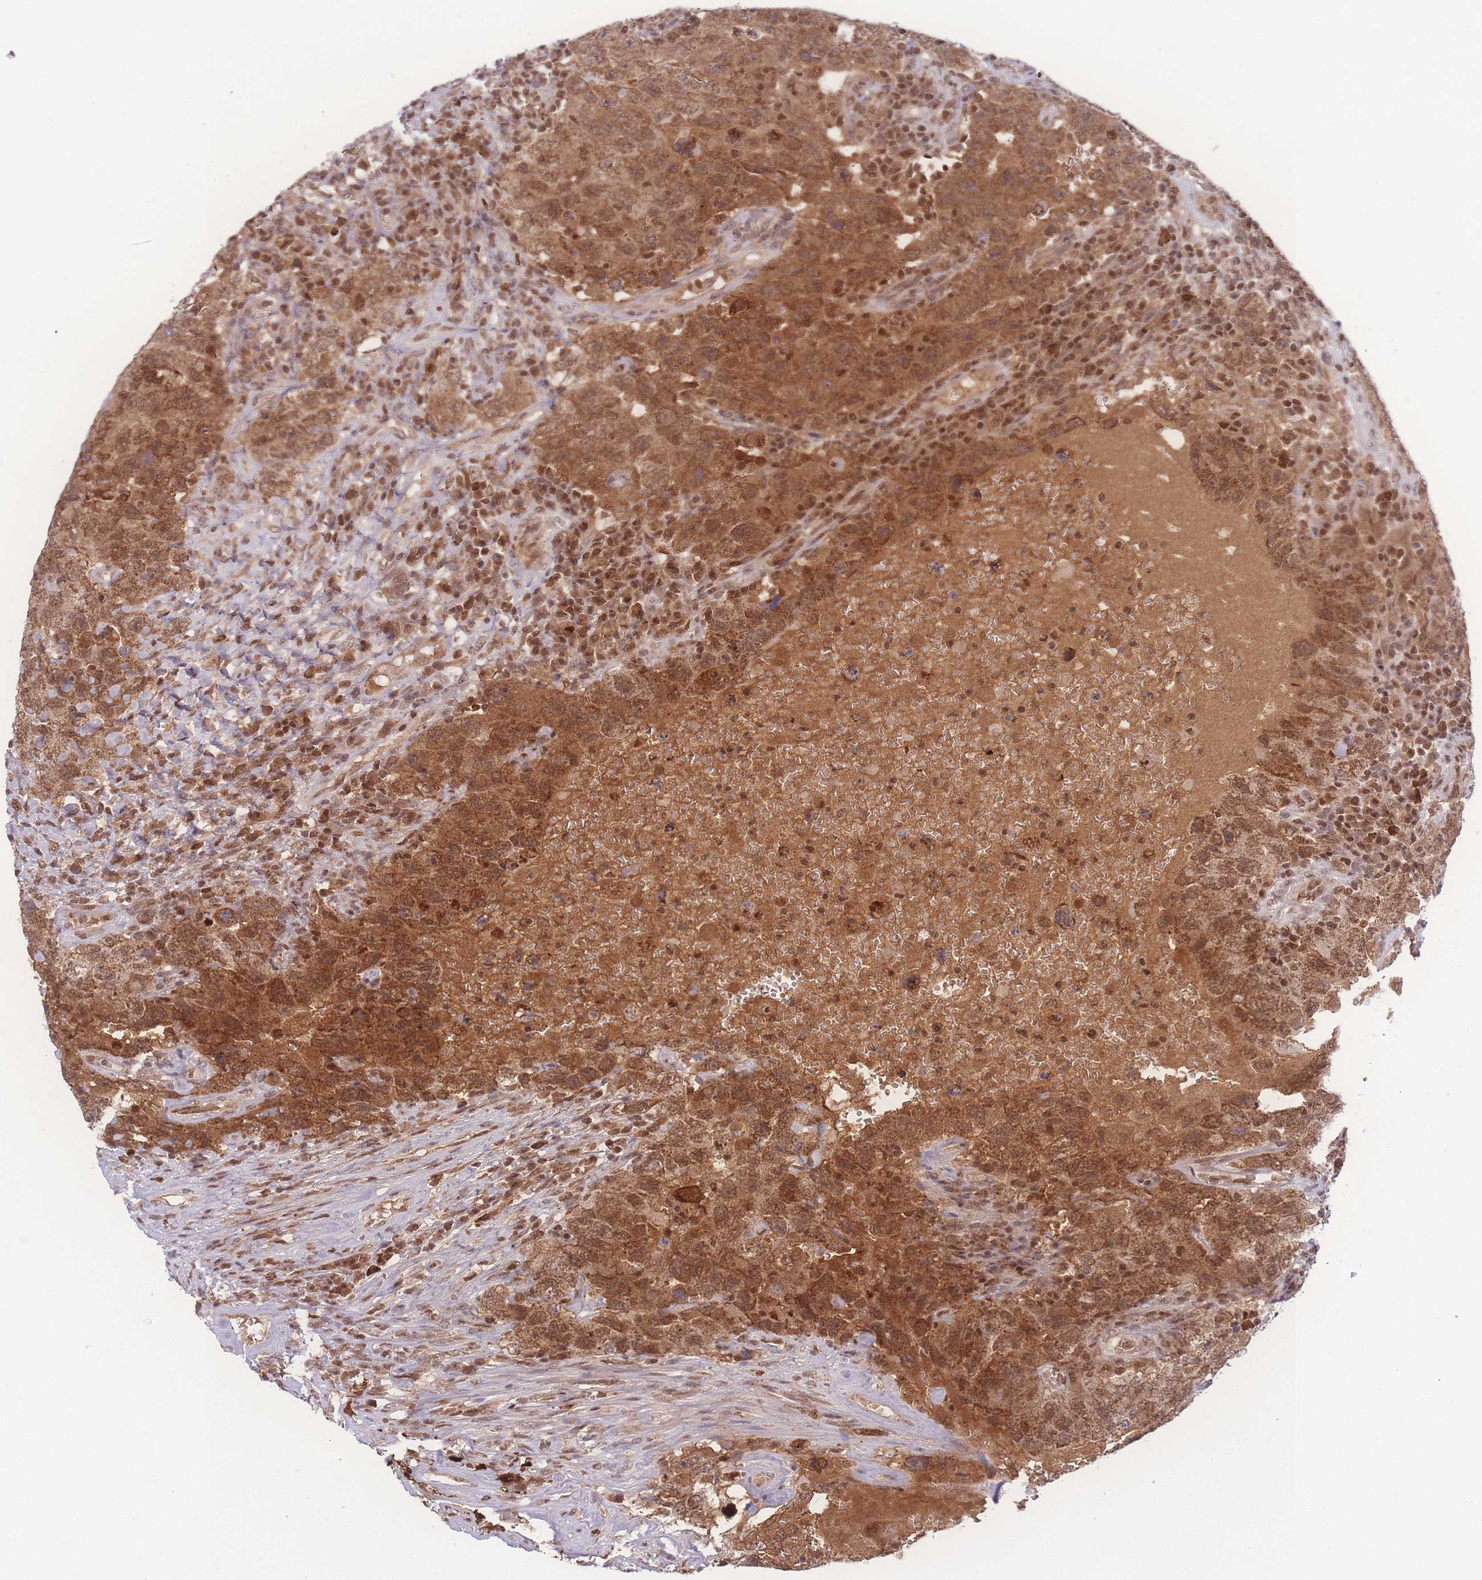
{"staining": {"intensity": "moderate", "quantity": ">75%", "location": "cytoplasmic/membranous,nuclear"}, "tissue": "testis cancer", "cell_type": "Tumor cells", "image_type": "cancer", "snomed": [{"axis": "morphology", "description": "Carcinoma, Embryonal, NOS"}, {"axis": "topography", "description": "Testis"}], "caption": "Moderate cytoplasmic/membranous and nuclear staining for a protein is seen in about >75% of tumor cells of testis cancer (embryonal carcinoma) using IHC.", "gene": "RAVER1", "patient": {"sex": "male", "age": 26}}